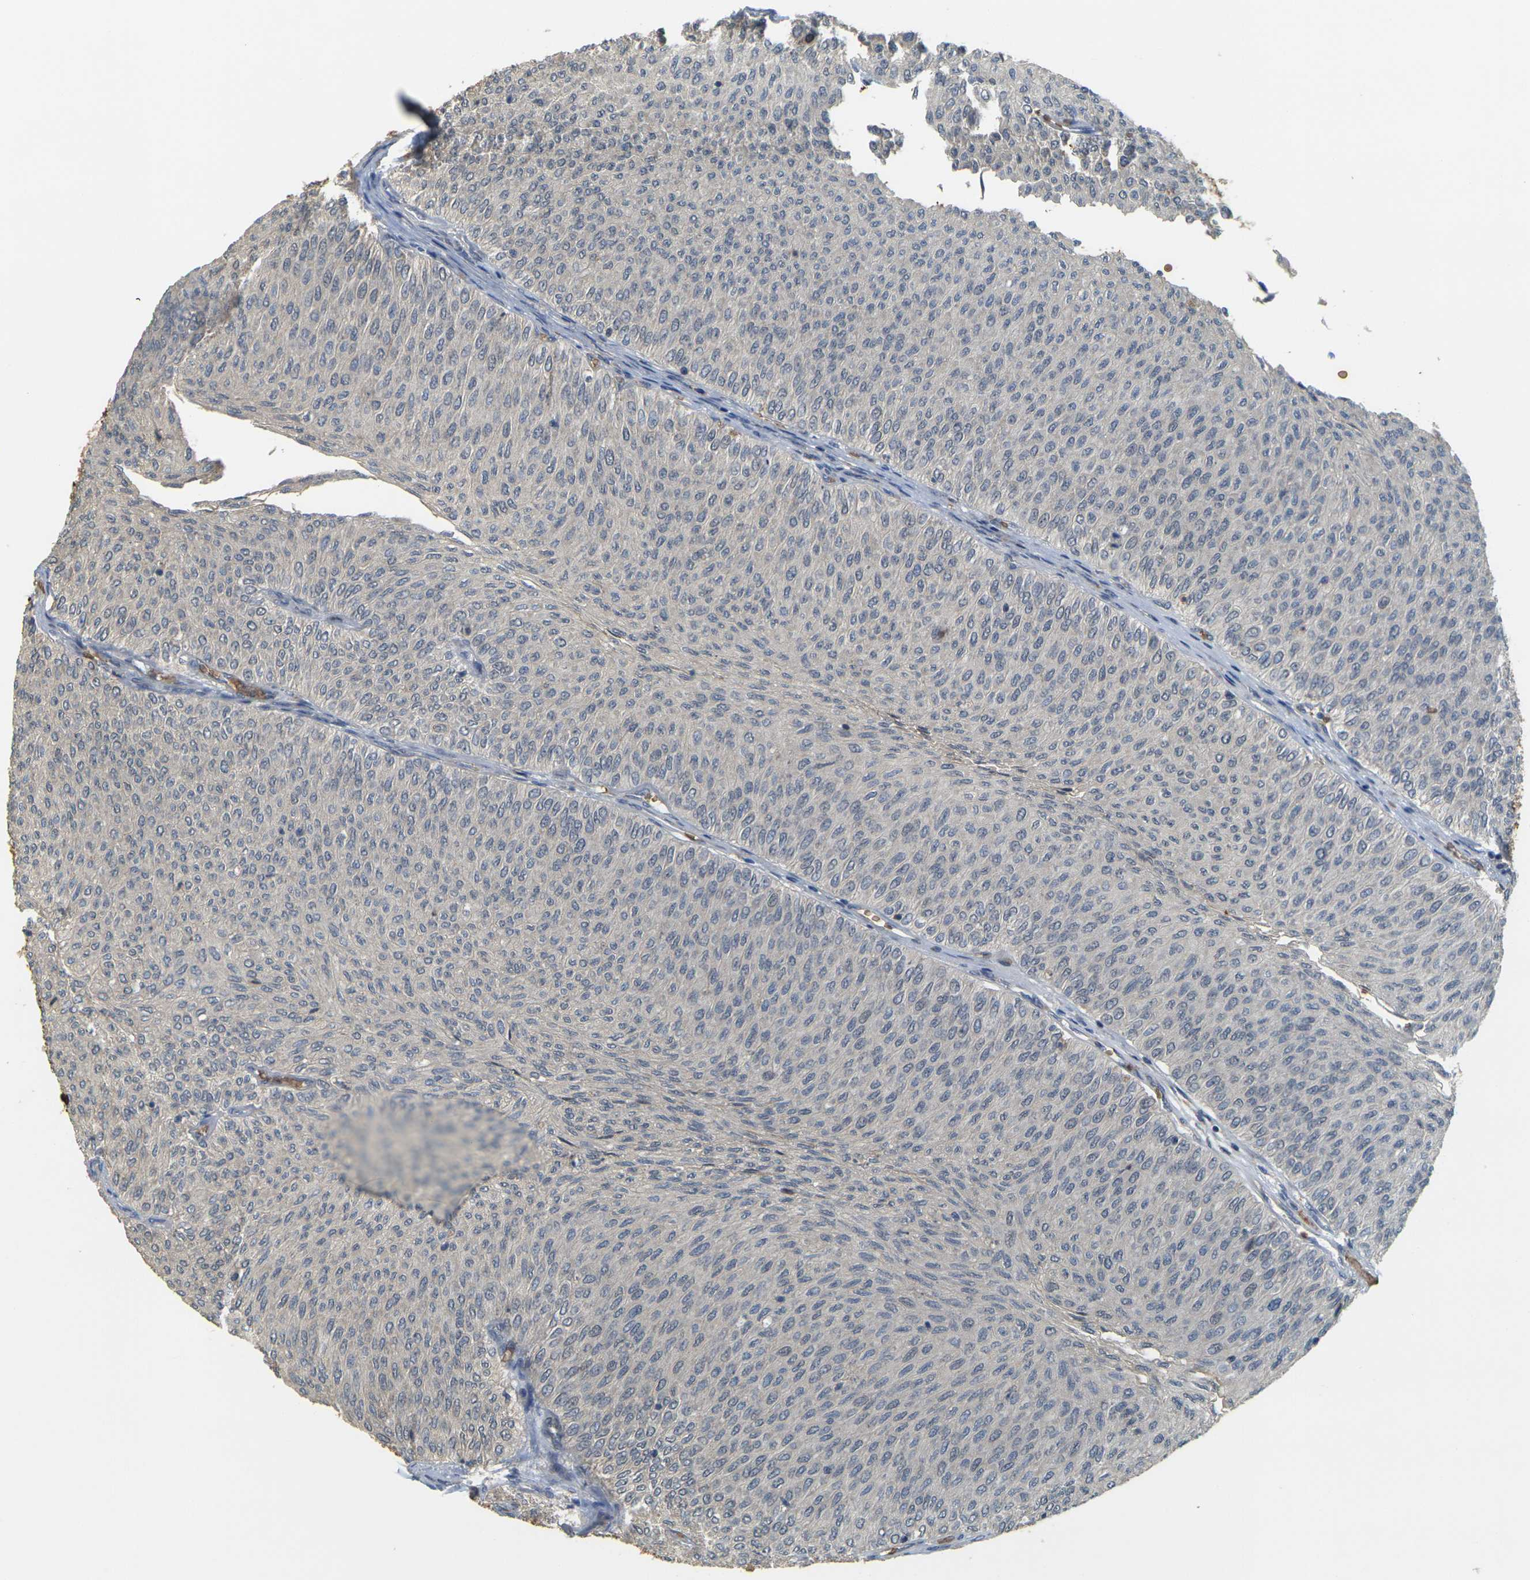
{"staining": {"intensity": "negative", "quantity": "none", "location": "none"}, "tissue": "urothelial cancer", "cell_type": "Tumor cells", "image_type": "cancer", "snomed": [{"axis": "morphology", "description": "Urothelial carcinoma, Low grade"}, {"axis": "topography", "description": "Urinary bladder"}], "caption": "High power microscopy image of an immunohistochemistry photomicrograph of urothelial cancer, revealing no significant expression in tumor cells. (DAB (3,3'-diaminobenzidine) immunohistochemistry (IHC) visualized using brightfield microscopy, high magnification).", "gene": "MEGF9", "patient": {"sex": "male", "age": 78}}